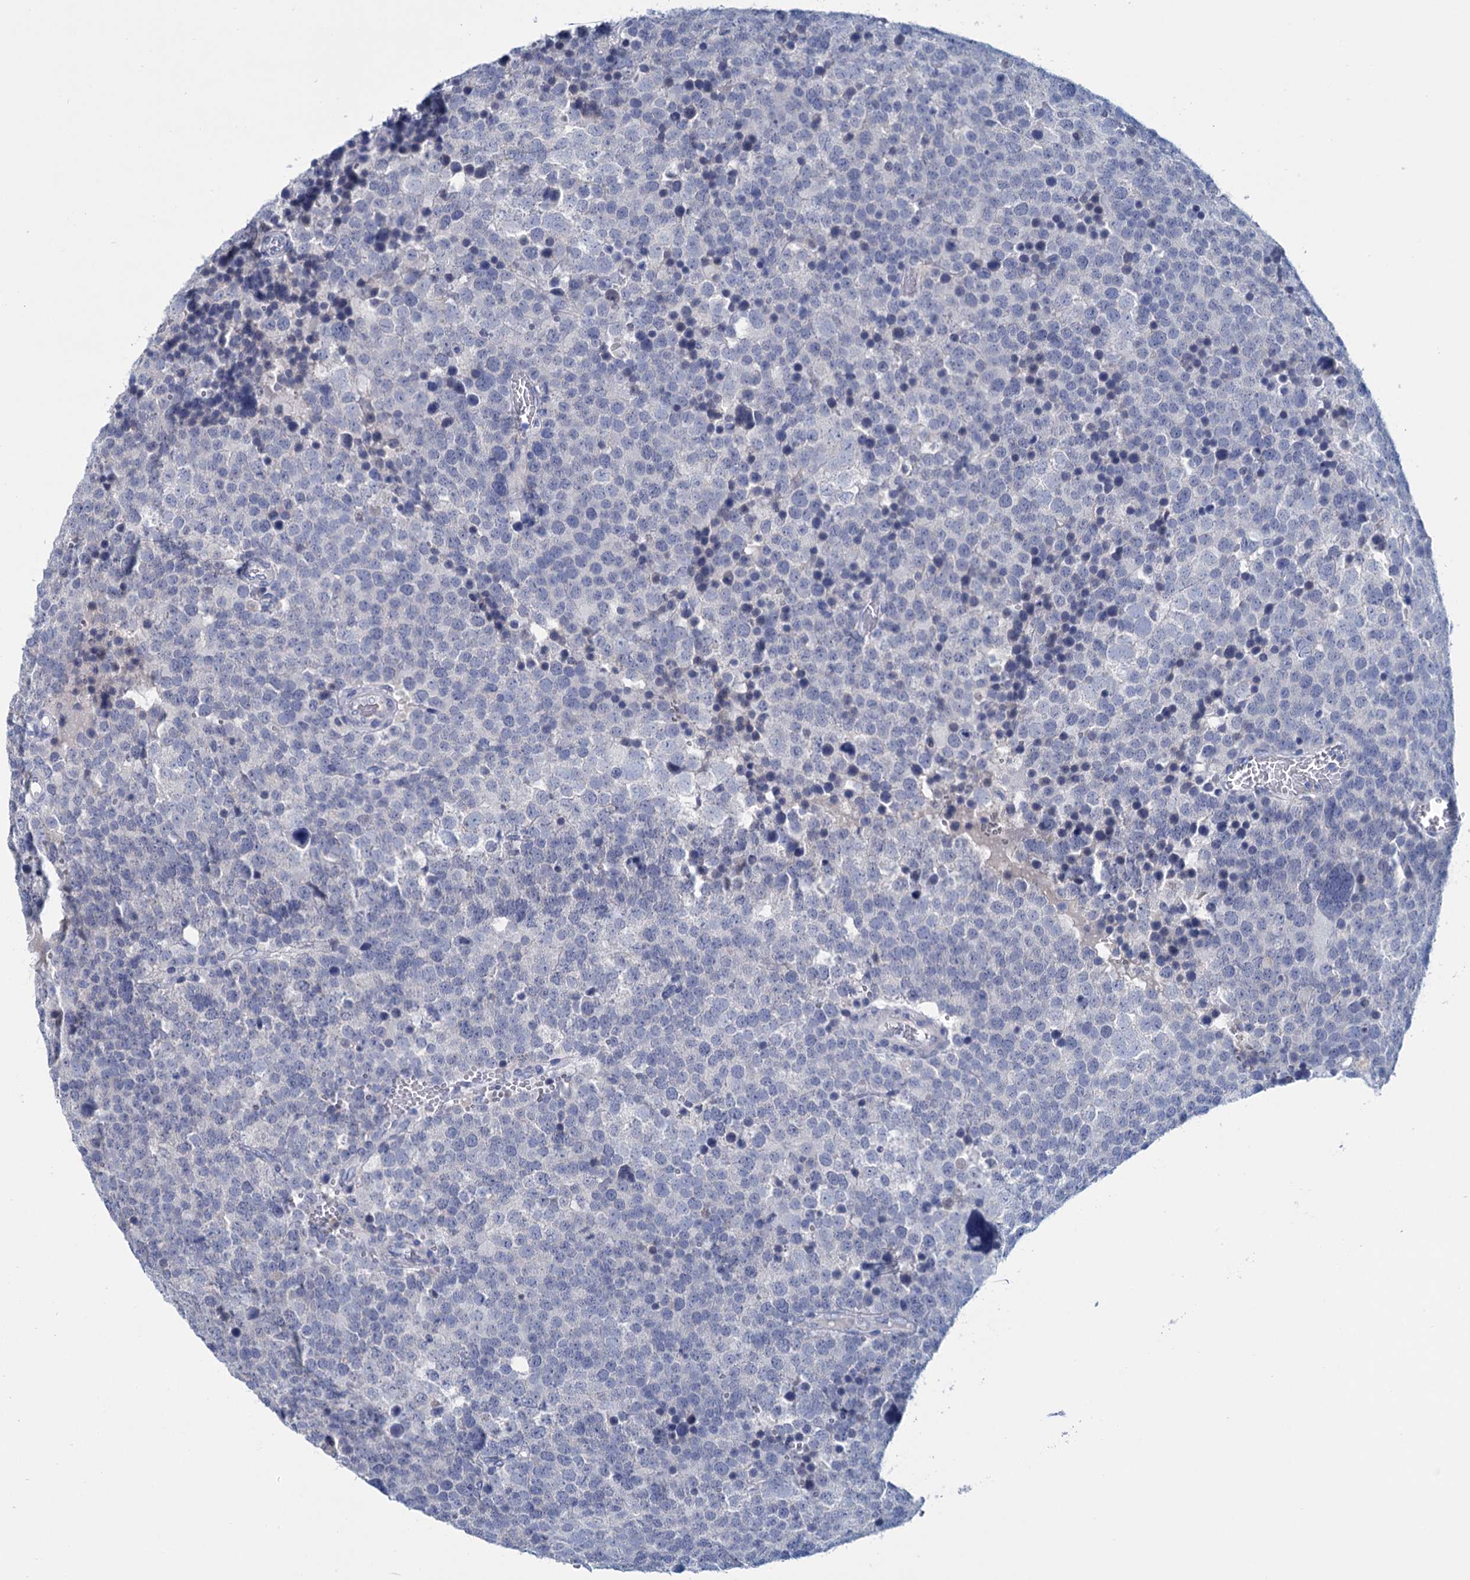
{"staining": {"intensity": "negative", "quantity": "none", "location": "none"}, "tissue": "testis cancer", "cell_type": "Tumor cells", "image_type": "cancer", "snomed": [{"axis": "morphology", "description": "Seminoma, NOS"}, {"axis": "topography", "description": "Testis"}], "caption": "An IHC photomicrograph of seminoma (testis) is shown. There is no staining in tumor cells of seminoma (testis).", "gene": "MYOZ3", "patient": {"sex": "male", "age": 71}}